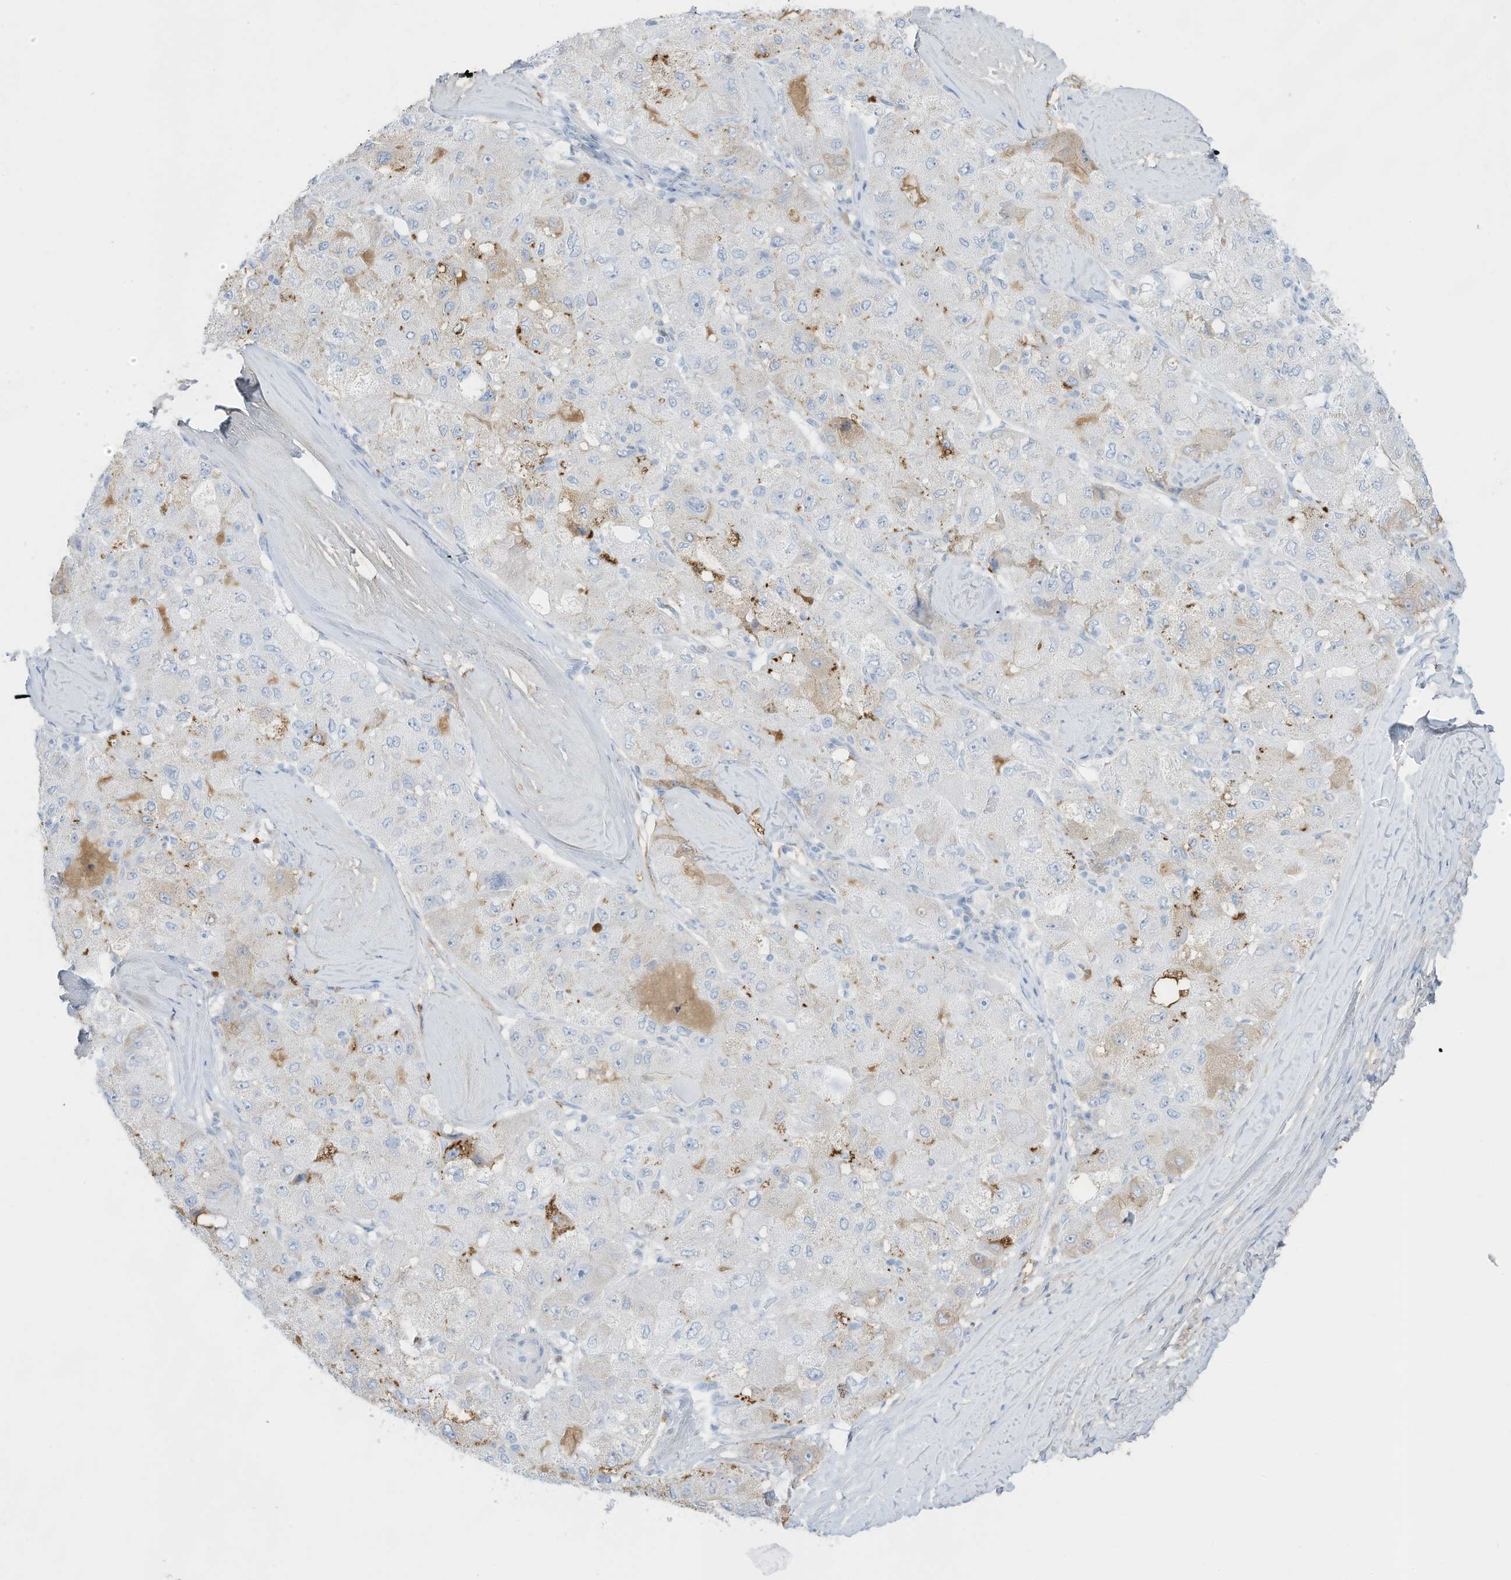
{"staining": {"intensity": "weak", "quantity": "<25%", "location": "cytoplasmic/membranous"}, "tissue": "liver cancer", "cell_type": "Tumor cells", "image_type": "cancer", "snomed": [{"axis": "morphology", "description": "Carcinoma, Hepatocellular, NOS"}, {"axis": "topography", "description": "Liver"}], "caption": "Liver hepatocellular carcinoma was stained to show a protein in brown. There is no significant expression in tumor cells.", "gene": "HSD17B13", "patient": {"sex": "male", "age": 80}}